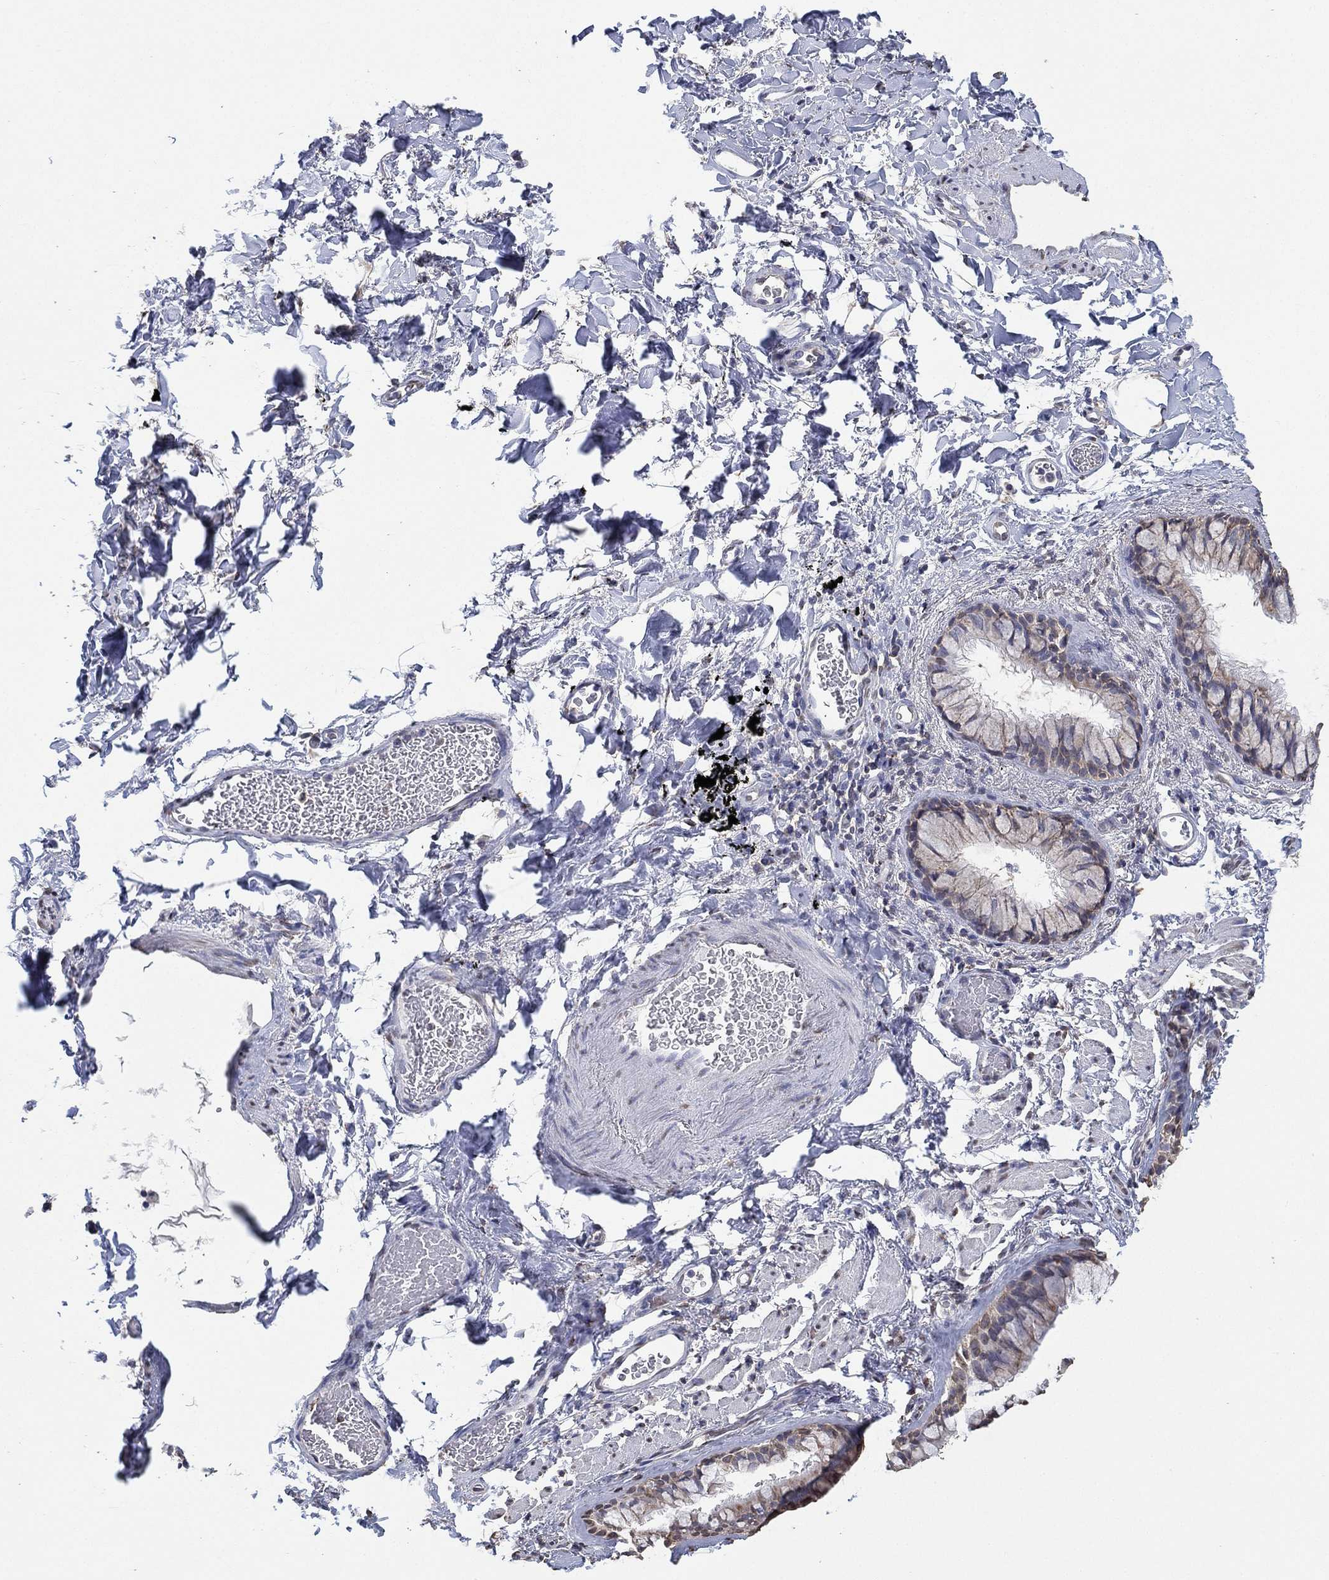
{"staining": {"intensity": "negative", "quantity": "none", "location": "none"}, "tissue": "soft tissue", "cell_type": "Fibroblasts", "image_type": "normal", "snomed": [{"axis": "morphology", "description": "Normal tissue, NOS"}, {"axis": "morphology", "description": "Adenocarcinoma, NOS"}, {"axis": "topography", "description": "Cartilage tissue"}, {"axis": "topography", "description": "Lung"}], "caption": "IHC histopathology image of normal soft tissue: soft tissue stained with DAB (3,3'-diaminobenzidine) reveals no significant protein staining in fibroblasts.", "gene": "ALDH7A1", "patient": {"sex": "male", "age": 59}}